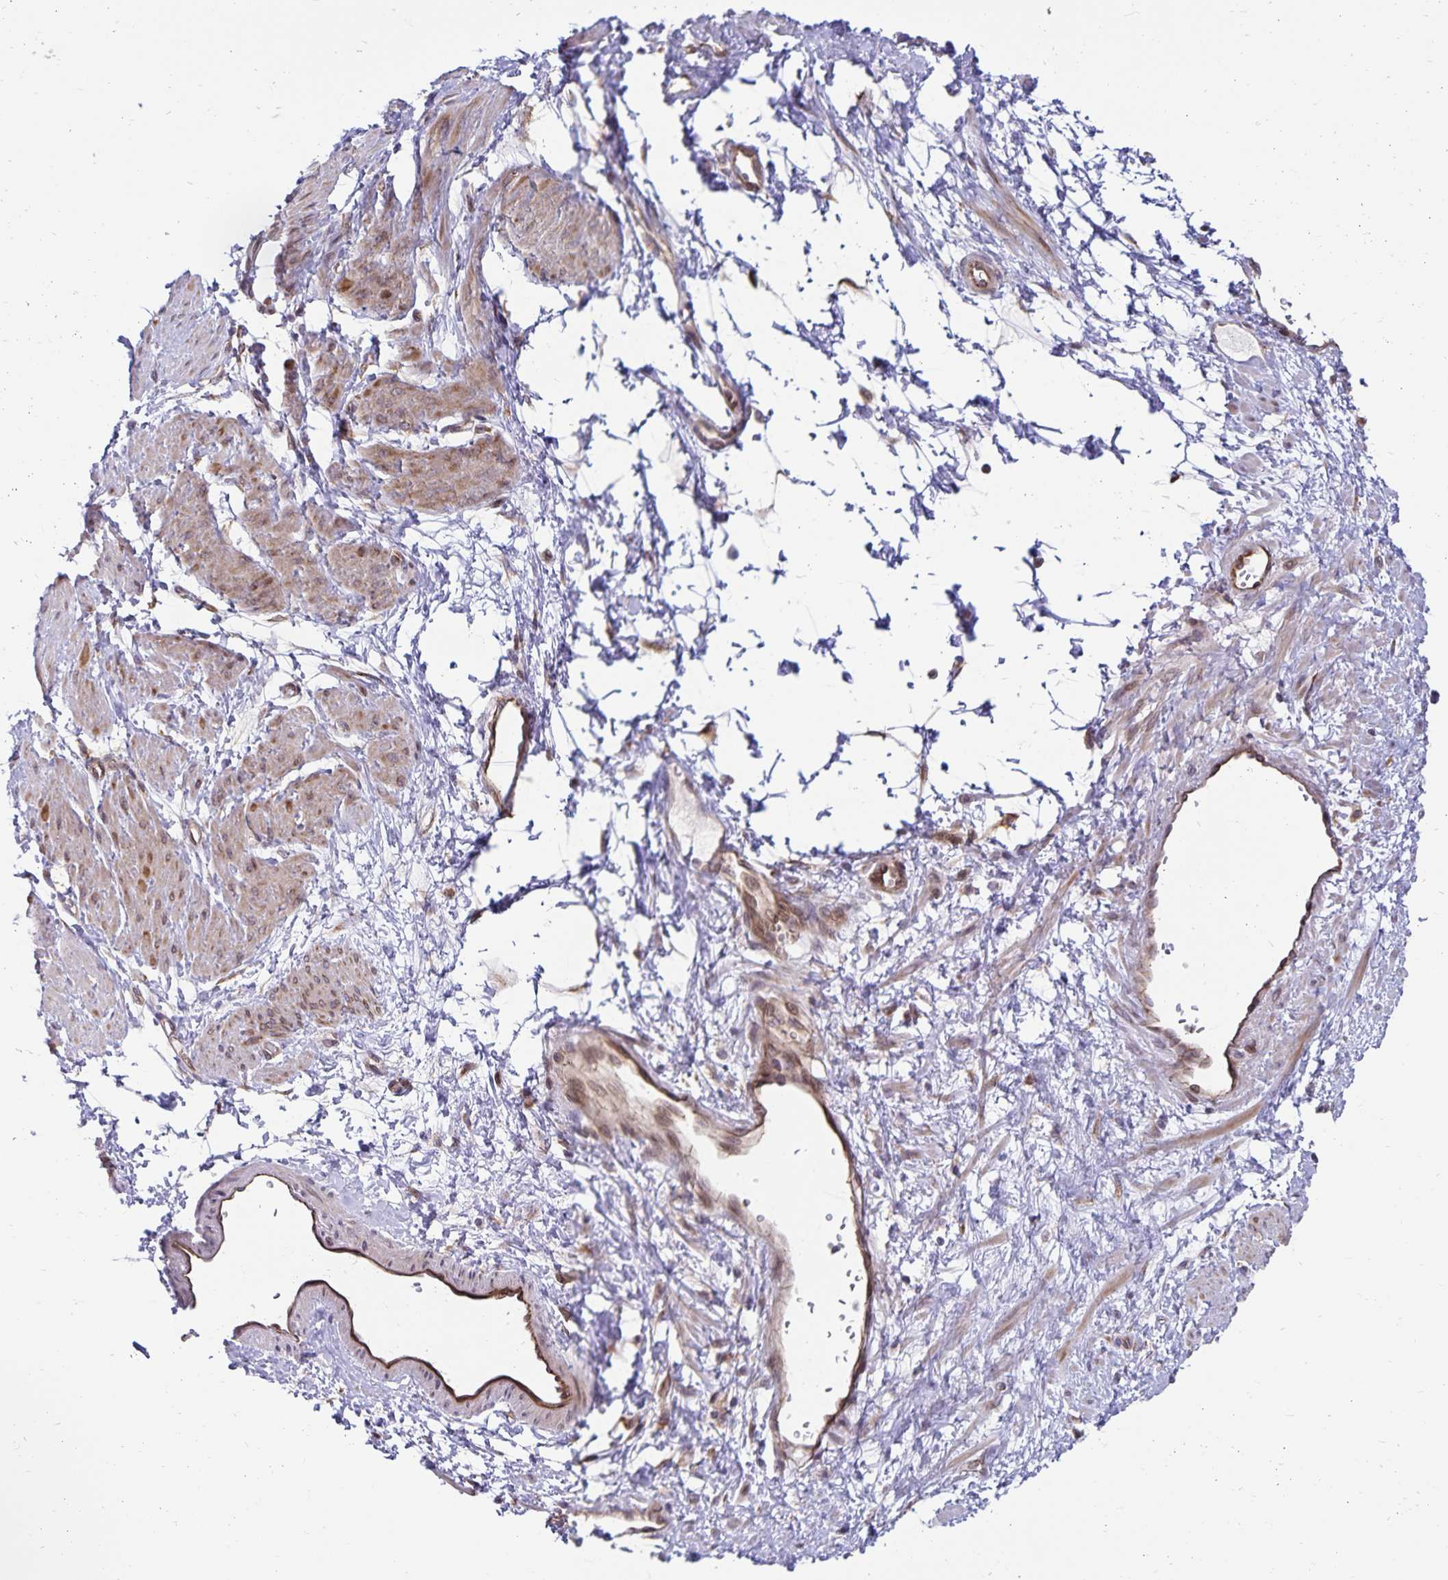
{"staining": {"intensity": "weak", "quantity": "25%-75%", "location": "cytoplasmic/membranous,nuclear"}, "tissue": "smooth muscle", "cell_type": "Smooth muscle cells", "image_type": "normal", "snomed": [{"axis": "morphology", "description": "Normal tissue, NOS"}, {"axis": "topography", "description": "Smooth muscle"}, {"axis": "topography", "description": "Uterus"}], "caption": "Smooth muscle cells demonstrate low levels of weak cytoplasmic/membranous,nuclear expression in approximately 25%-75% of cells in benign human smooth muscle.", "gene": "SEC62", "patient": {"sex": "female", "age": 39}}